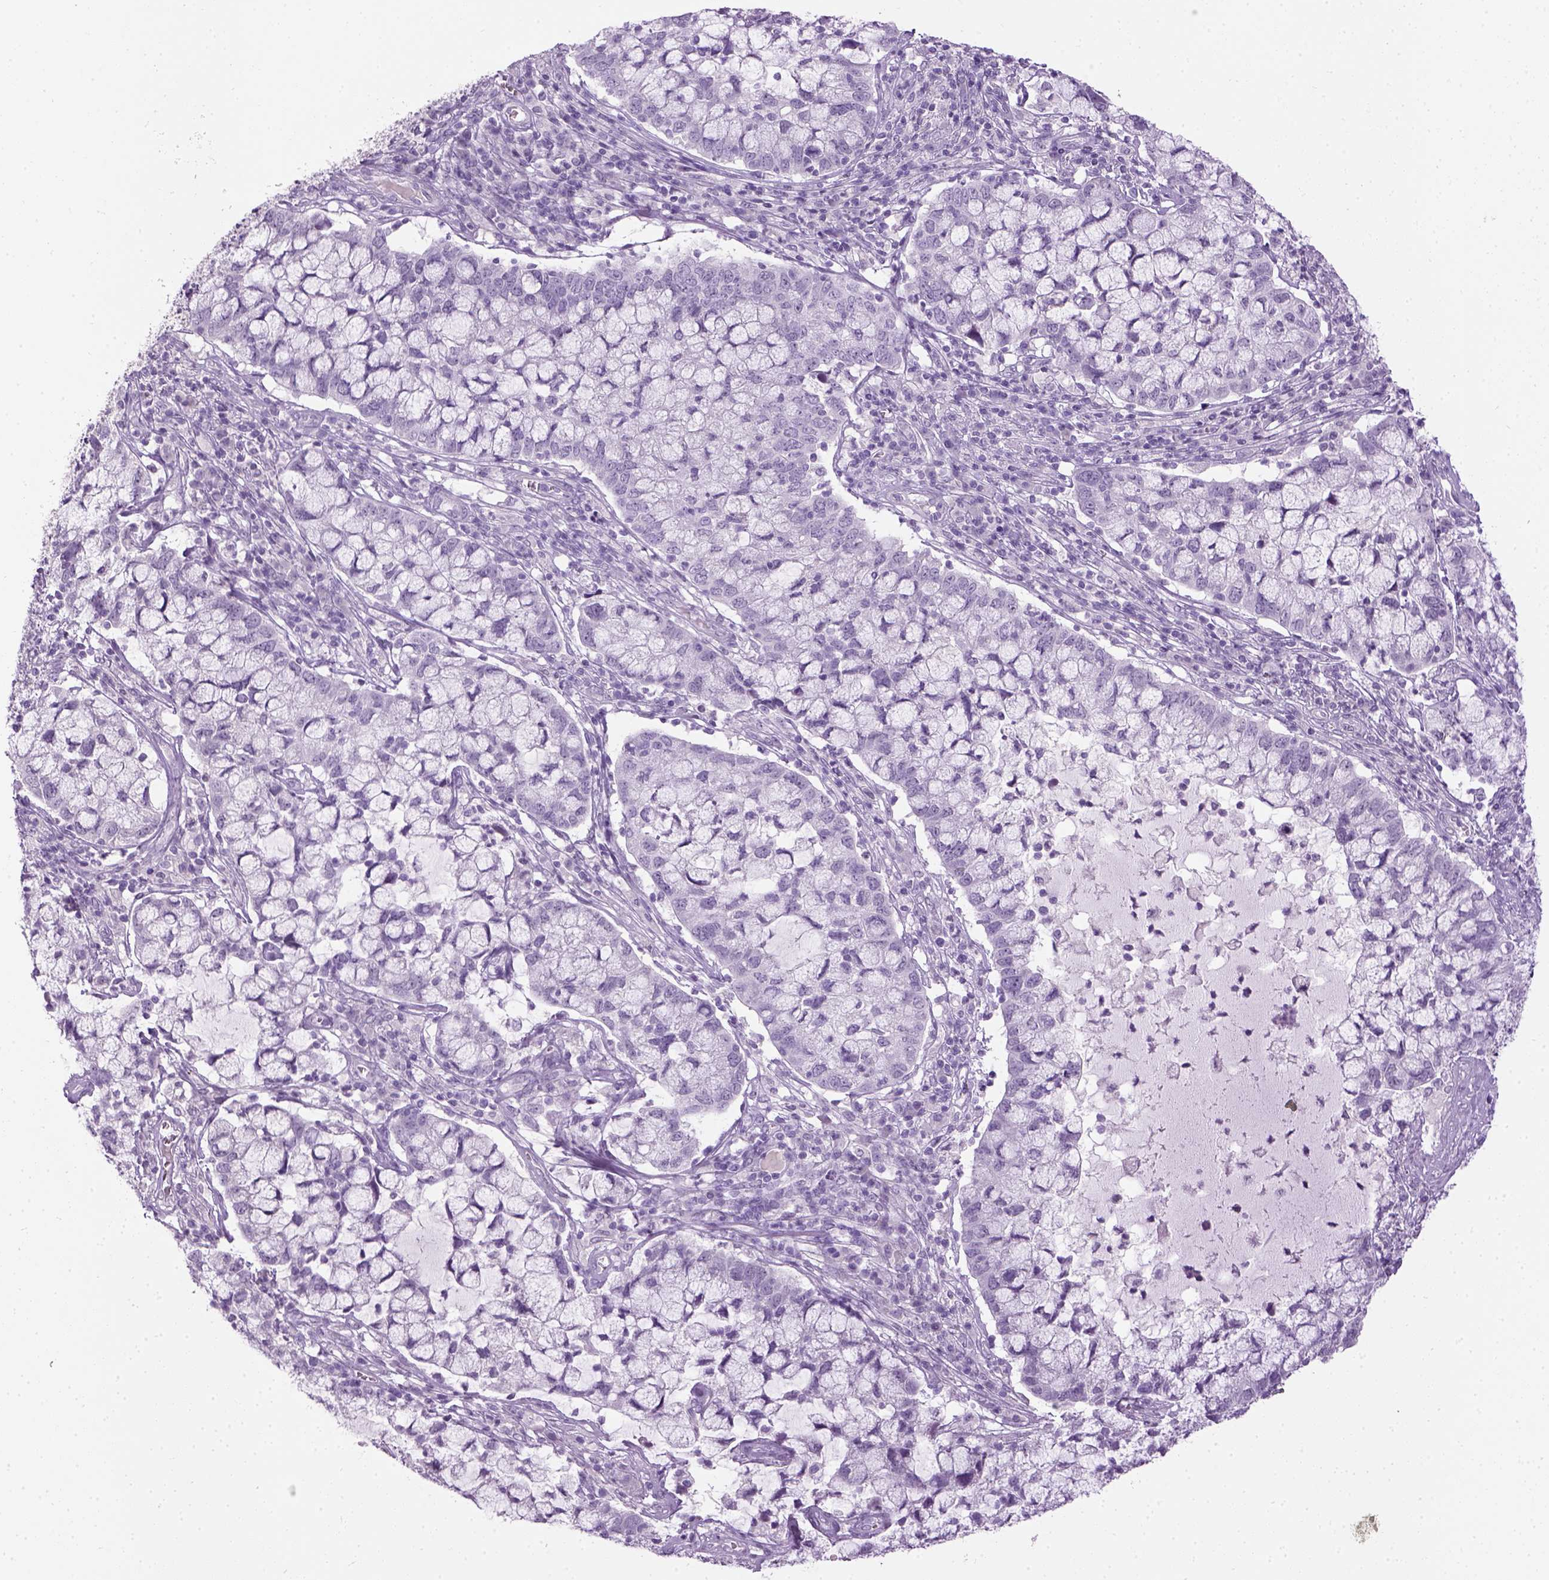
{"staining": {"intensity": "negative", "quantity": "none", "location": "none"}, "tissue": "cervical cancer", "cell_type": "Tumor cells", "image_type": "cancer", "snomed": [{"axis": "morphology", "description": "Adenocarcinoma, NOS"}, {"axis": "topography", "description": "Cervix"}], "caption": "Cervical adenocarcinoma stained for a protein using immunohistochemistry reveals no expression tumor cells.", "gene": "GABRB2", "patient": {"sex": "female", "age": 40}}